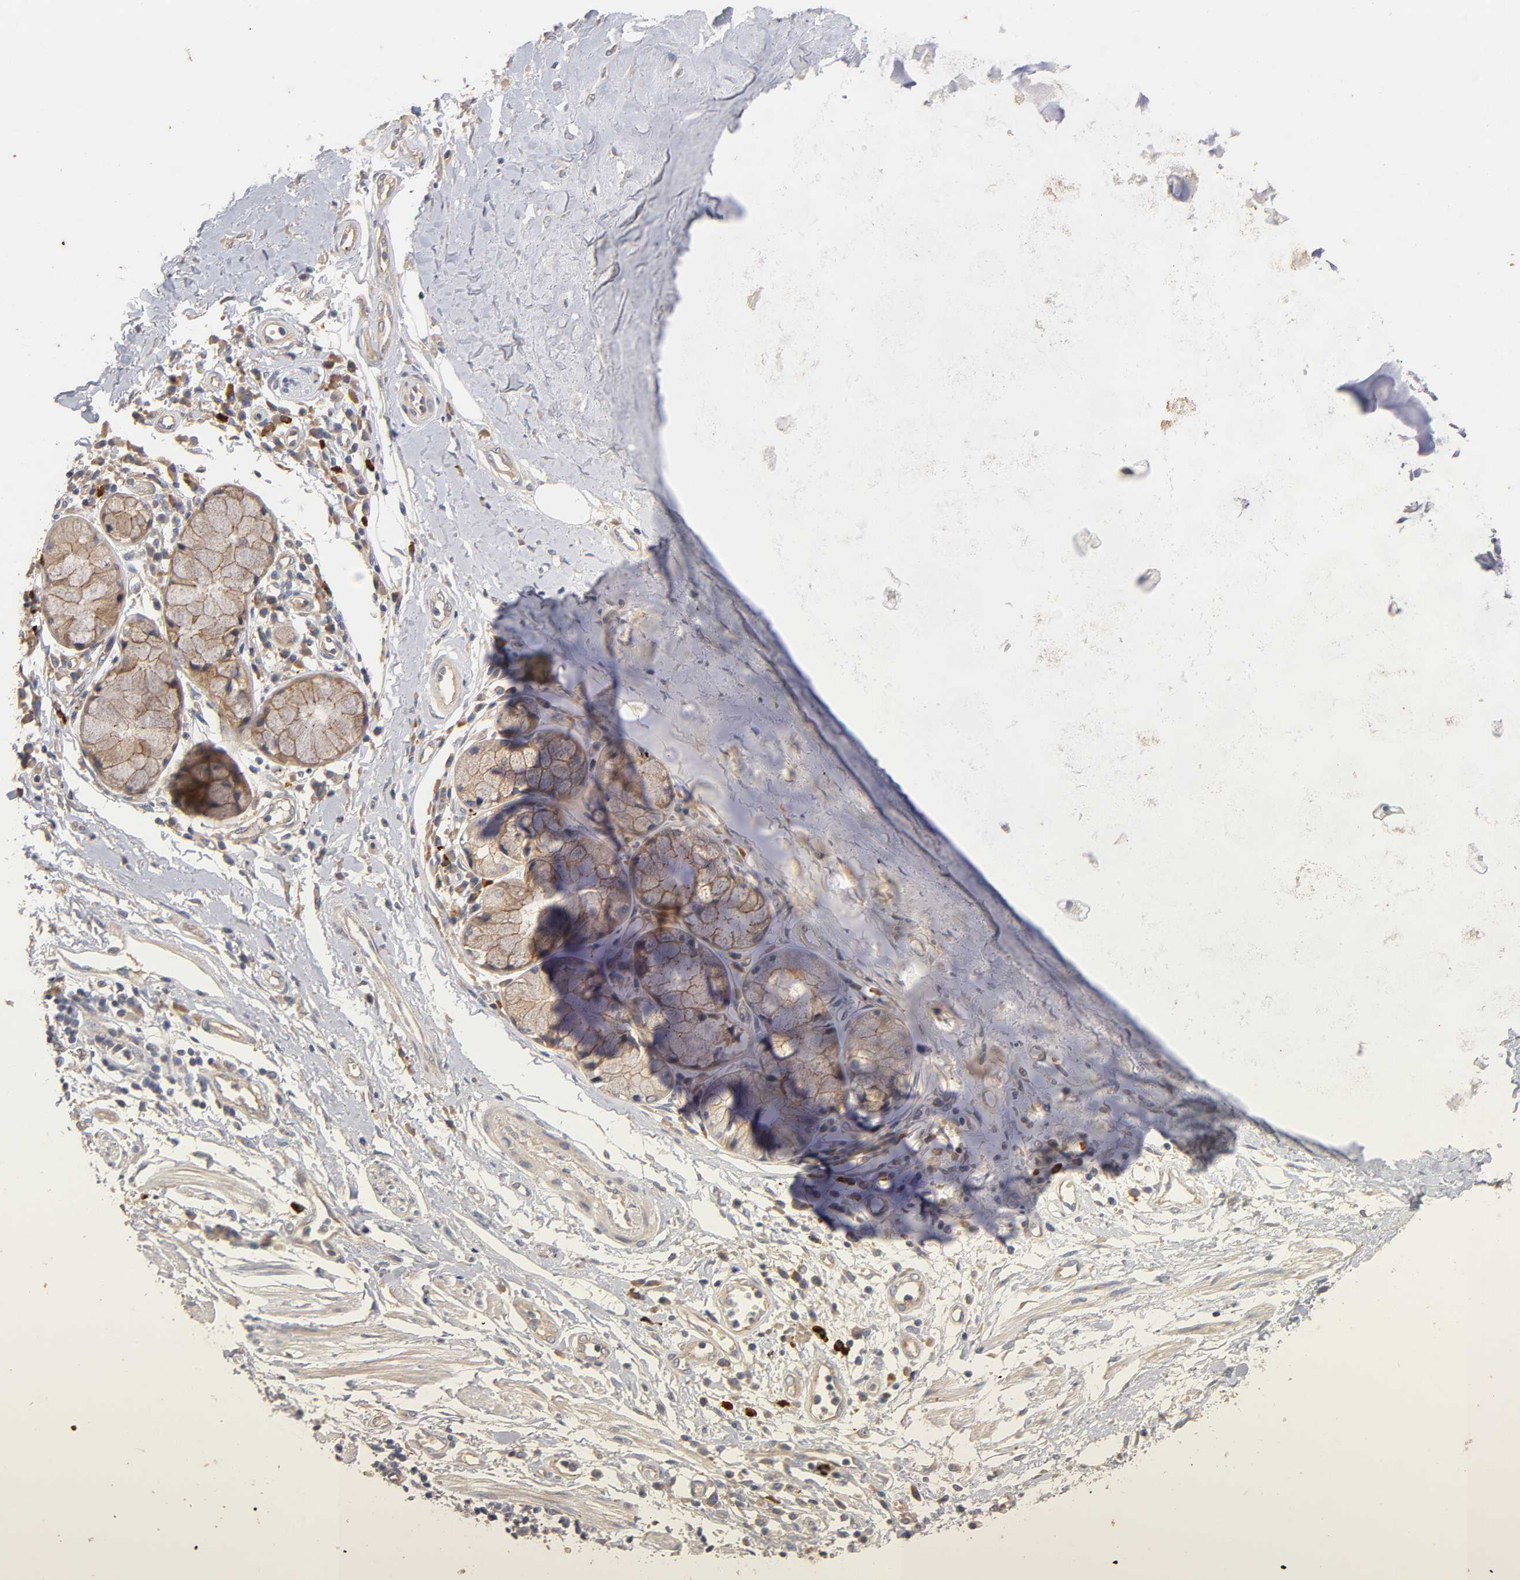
{"staining": {"intensity": "negative", "quantity": "none", "location": "none"}, "tissue": "adipose tissue", "cell_type": "Adipocytes", "image_type": "normal", "snomed": [{"axis": "morphology", "description": "Normal tissue, NOS"}, {"axis": "morphology", "description": "Adenocarcinoma, NOS"}, {"axis": "topography", "description": "Cartilage tissue"}, {"axis": "topography", "description": "Bronchus"}, {"axis": "topography", "description": "Lung"}], "caption": "Image shows no significant protein expression in adipocytes of benign adipose tissue.", "gene": "PDZD11", "patient": {"sex": "female", "age": 67}}